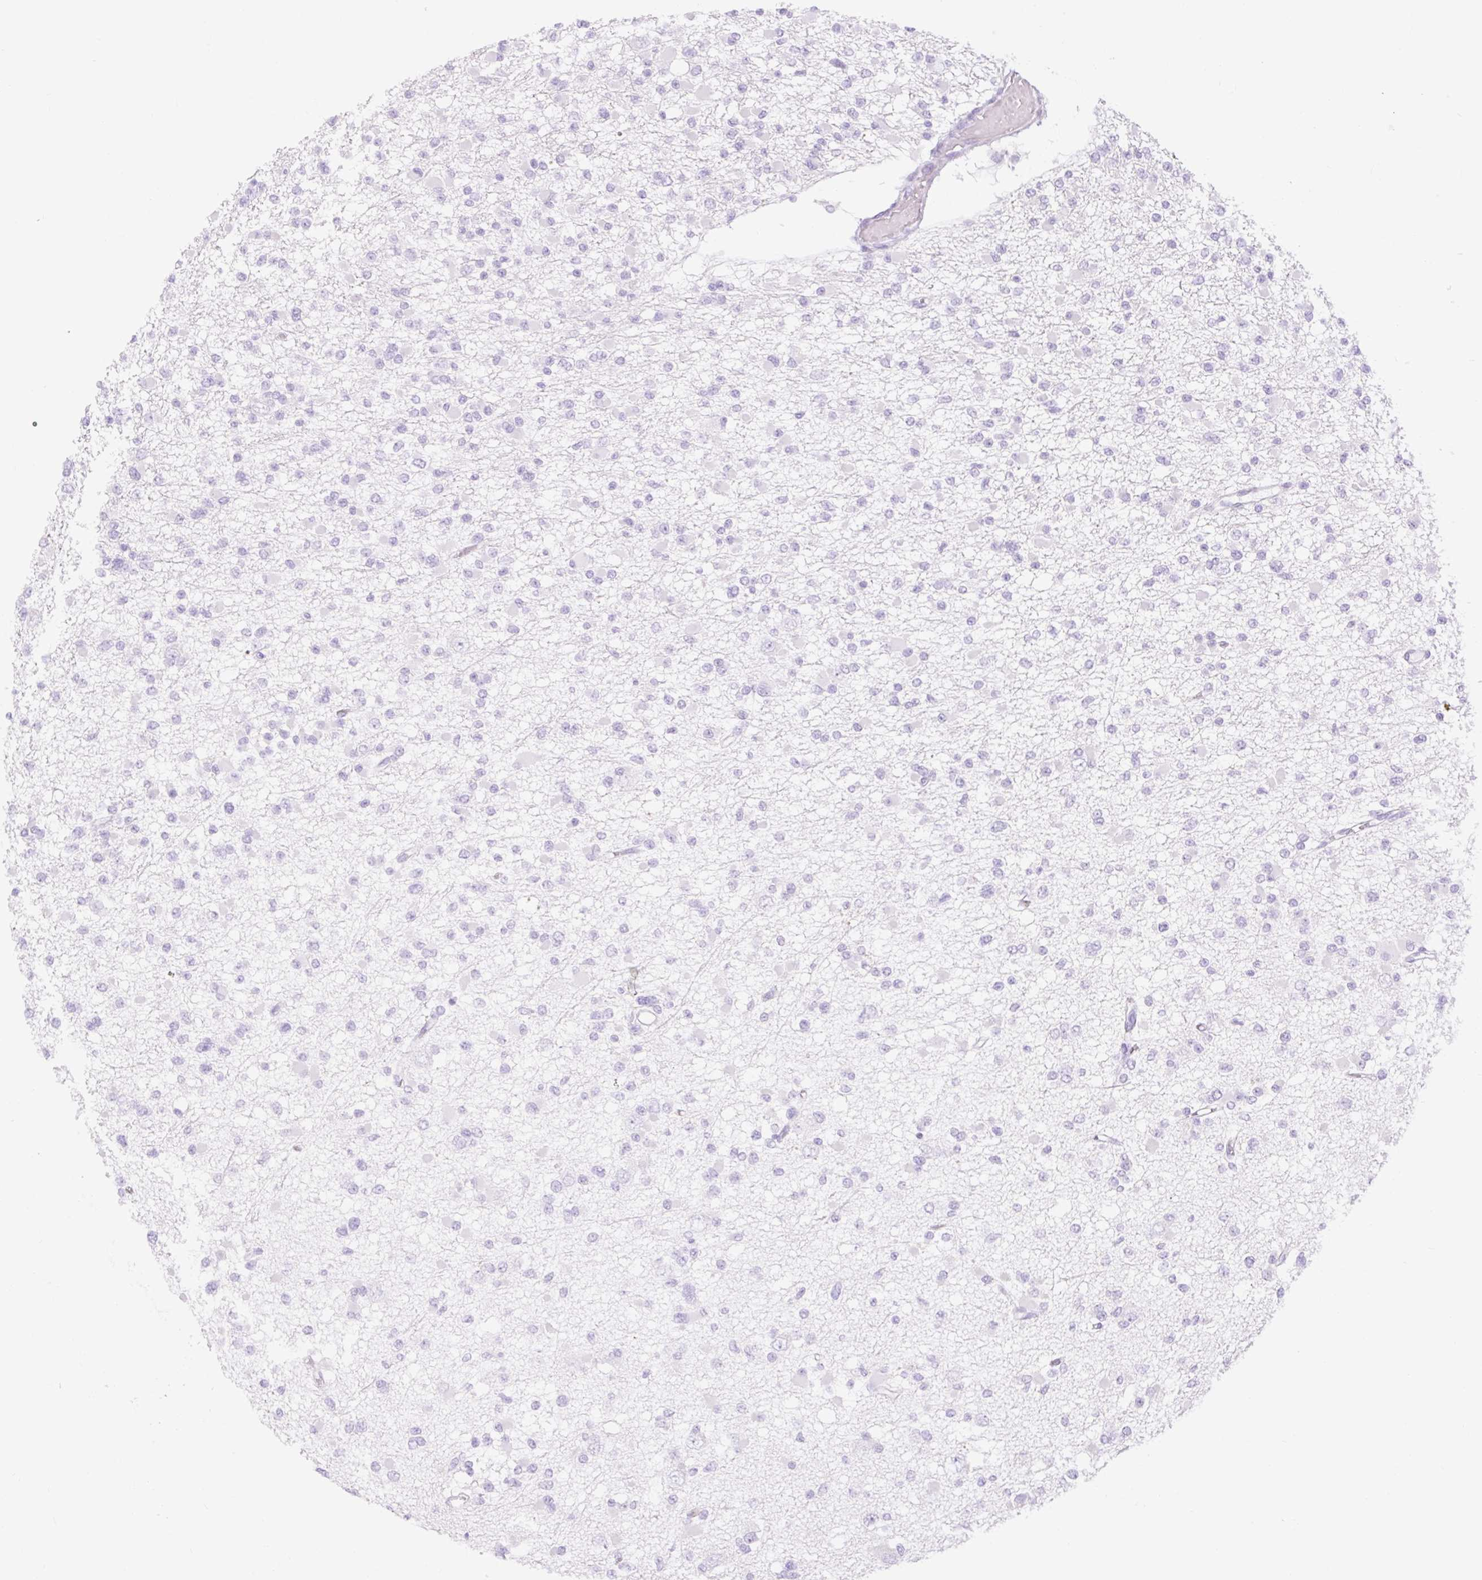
{"staining": {"intensity": "negative", "quantity": "none", "location": "none"}, "tissue": "glioma", "cell_type": "Tumor cells", "image_type": "cancer", "snomed": [{"axis": "morphology", "description": "Glioma, malignant, Low grade"}, {"axis": "topography", "description": "Brain"}], "caption": "Tumor cells show no significant protein expression in malignant glioma (low-grade). Brightfield microscopy of IHC stained with DAB (brown) and hematoxylin (blue), captured at high magnification.", "gene": "SLC25A40", "patient": {"sex": "female", "age": 22}}